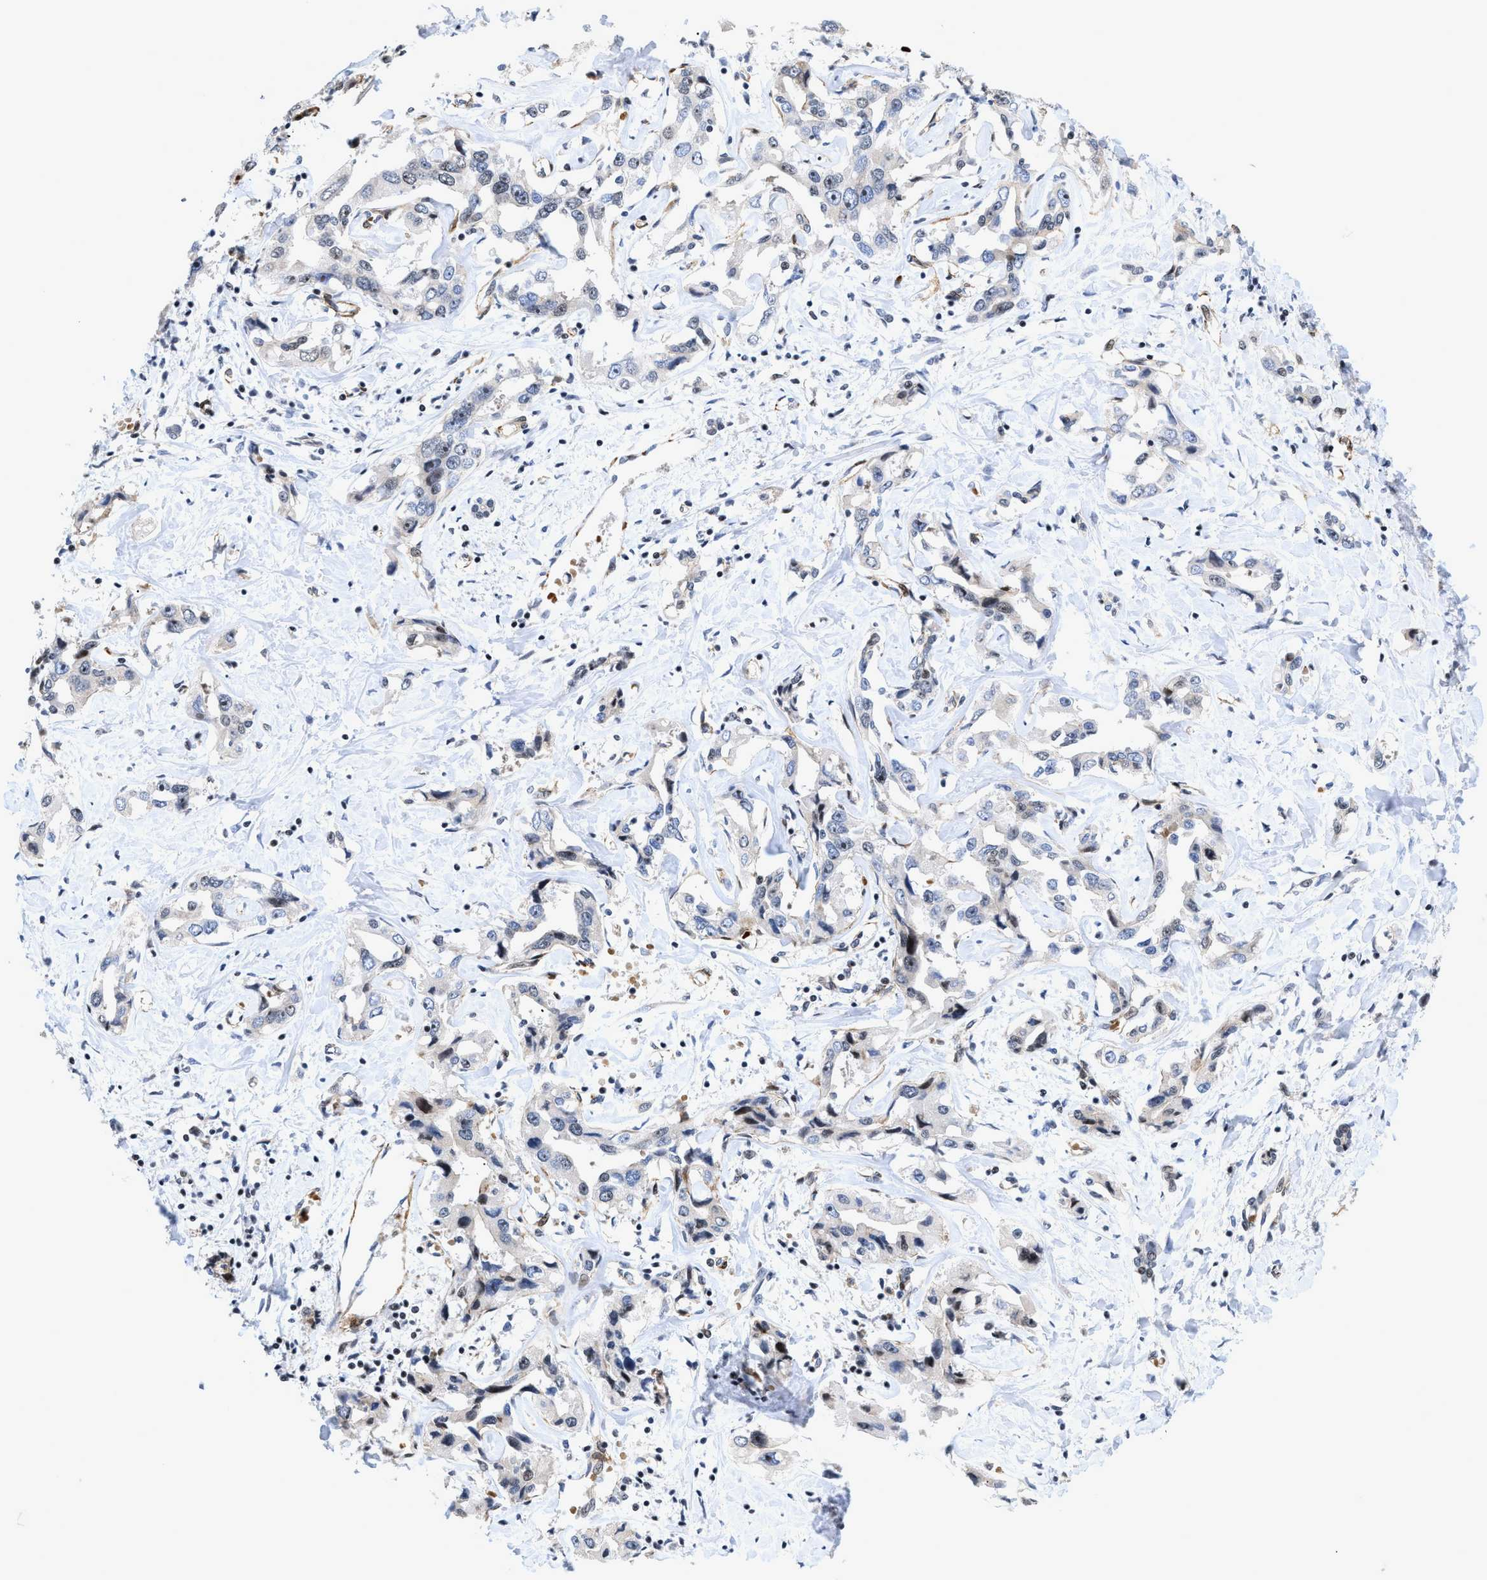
{"staining": {"intensity": "negative", "quantity": "none", "location": "none"}, "tissue": "liver cancer", "cell_type": "Tumor cells", "image_type": "cancer", "snomed": [{"axis": "morphology", "description": "Cholangiocarcinoma"}, {"axis": "topography", "description": "Liver"}], "caption": "Immunohistochemistry of liver cancer demonstrates no staining in tumor cells. Brightfield microscopy of immunohistochemistry (IHC) stained with DAB (brown) and hematoxylin (blue), captured at high magnification.", "gene": "GPRASP2", "patient": {"sex": "male", "age": 59}}